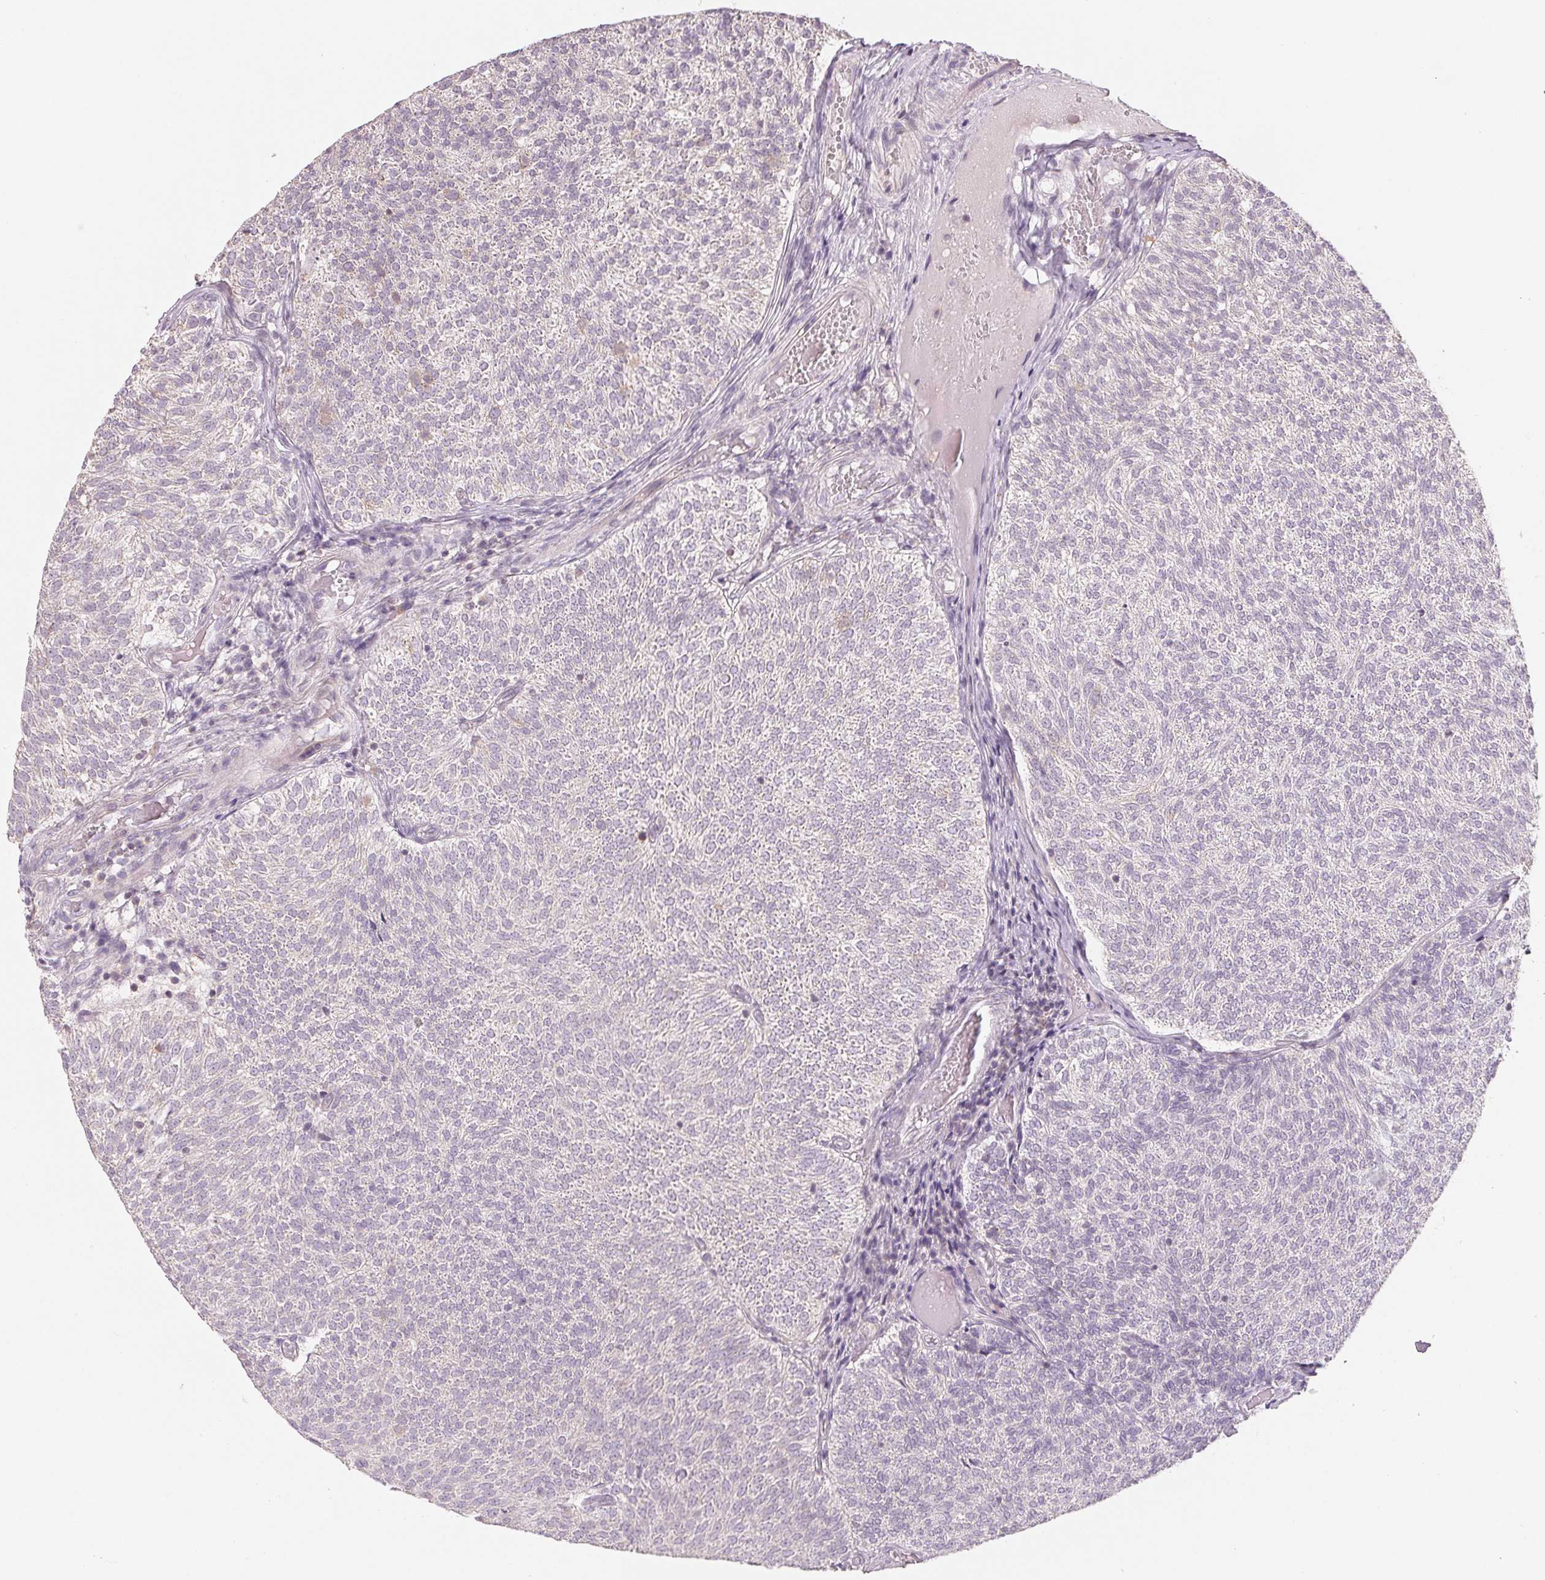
{"staining": {"intensity": "negative", "quantity": "none", "location": "none"}, "tissue": "urothelial cancer", "cell_type": "Tumor cells", "image_type": "cancer", "snomed": [{"axis": "morphology", "description": "Urothelial carcinoma, Low grade"}, {"axis": "topography", "description": "Urinary bladder"}], "caption": "Protein analysis of urothelial cancer shows no significant staining in tumor cells.", "gene": "AQP8", "patient": {"sex": "male", "age": 77}}